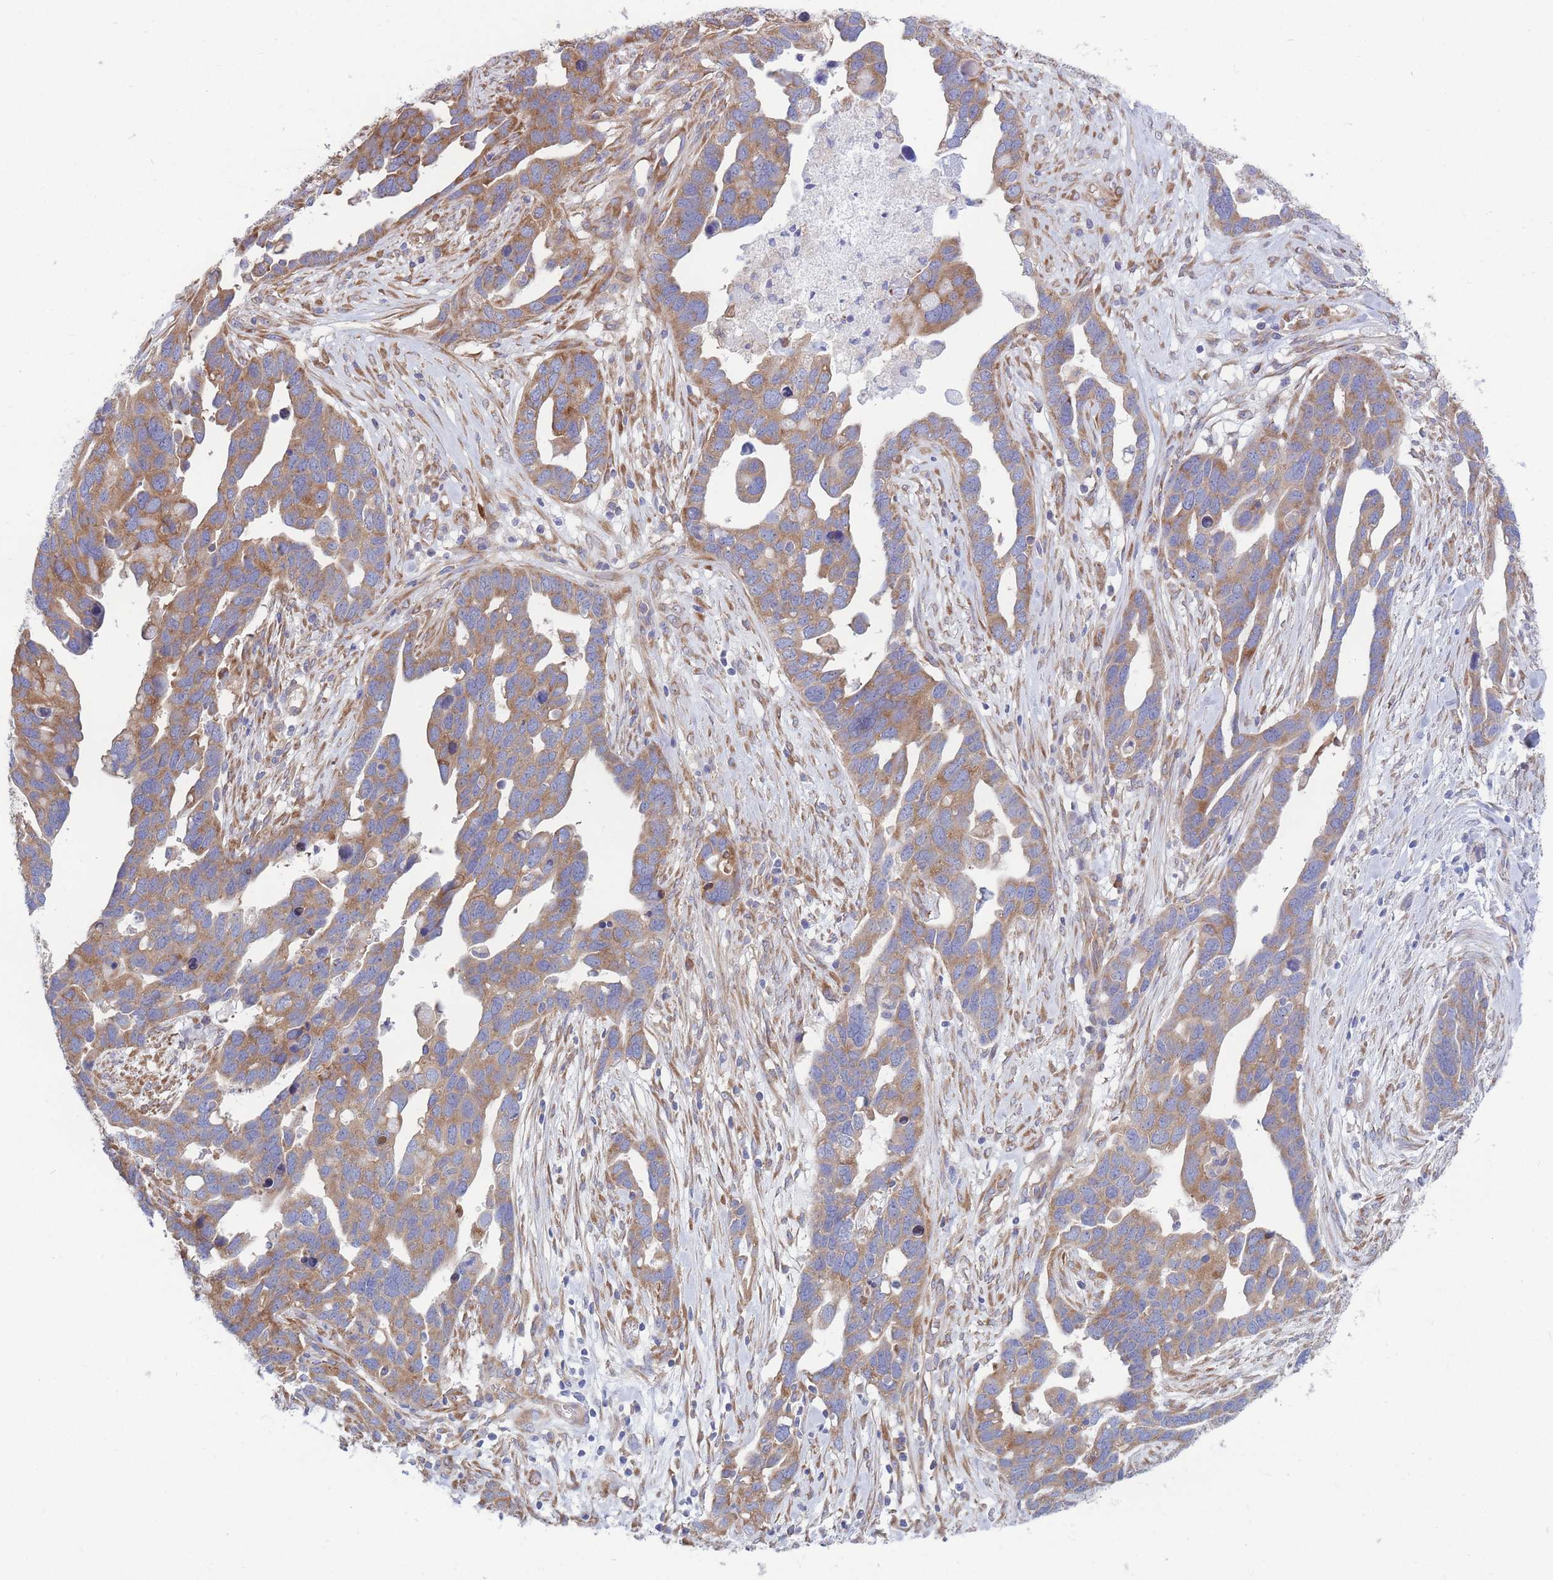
{"staining": {"intensity": "moderate", "quantity": ">75%", "location": "cytoplasmic/membranous"}, "tissue": "ovarian cancer", "cell_type": "Tumor cells", "image_type": "cancer", "snomed": [{"axis": "morphology", "description": "Cystadenocarcinoma, serous, NOS"}, {"axis": "topography", "description": "Ovary"}], "caption": "Tumor cells display medium levels of moderate cytoplasmic/membranous positivity in about >75% of cells in ovarian cancer (serous cystadenocarcinoma). (DAB IHC with brightfield microscopy, high magnification).", "gene": "RPL8", "patient": {"sex": "female", "age": 54}}